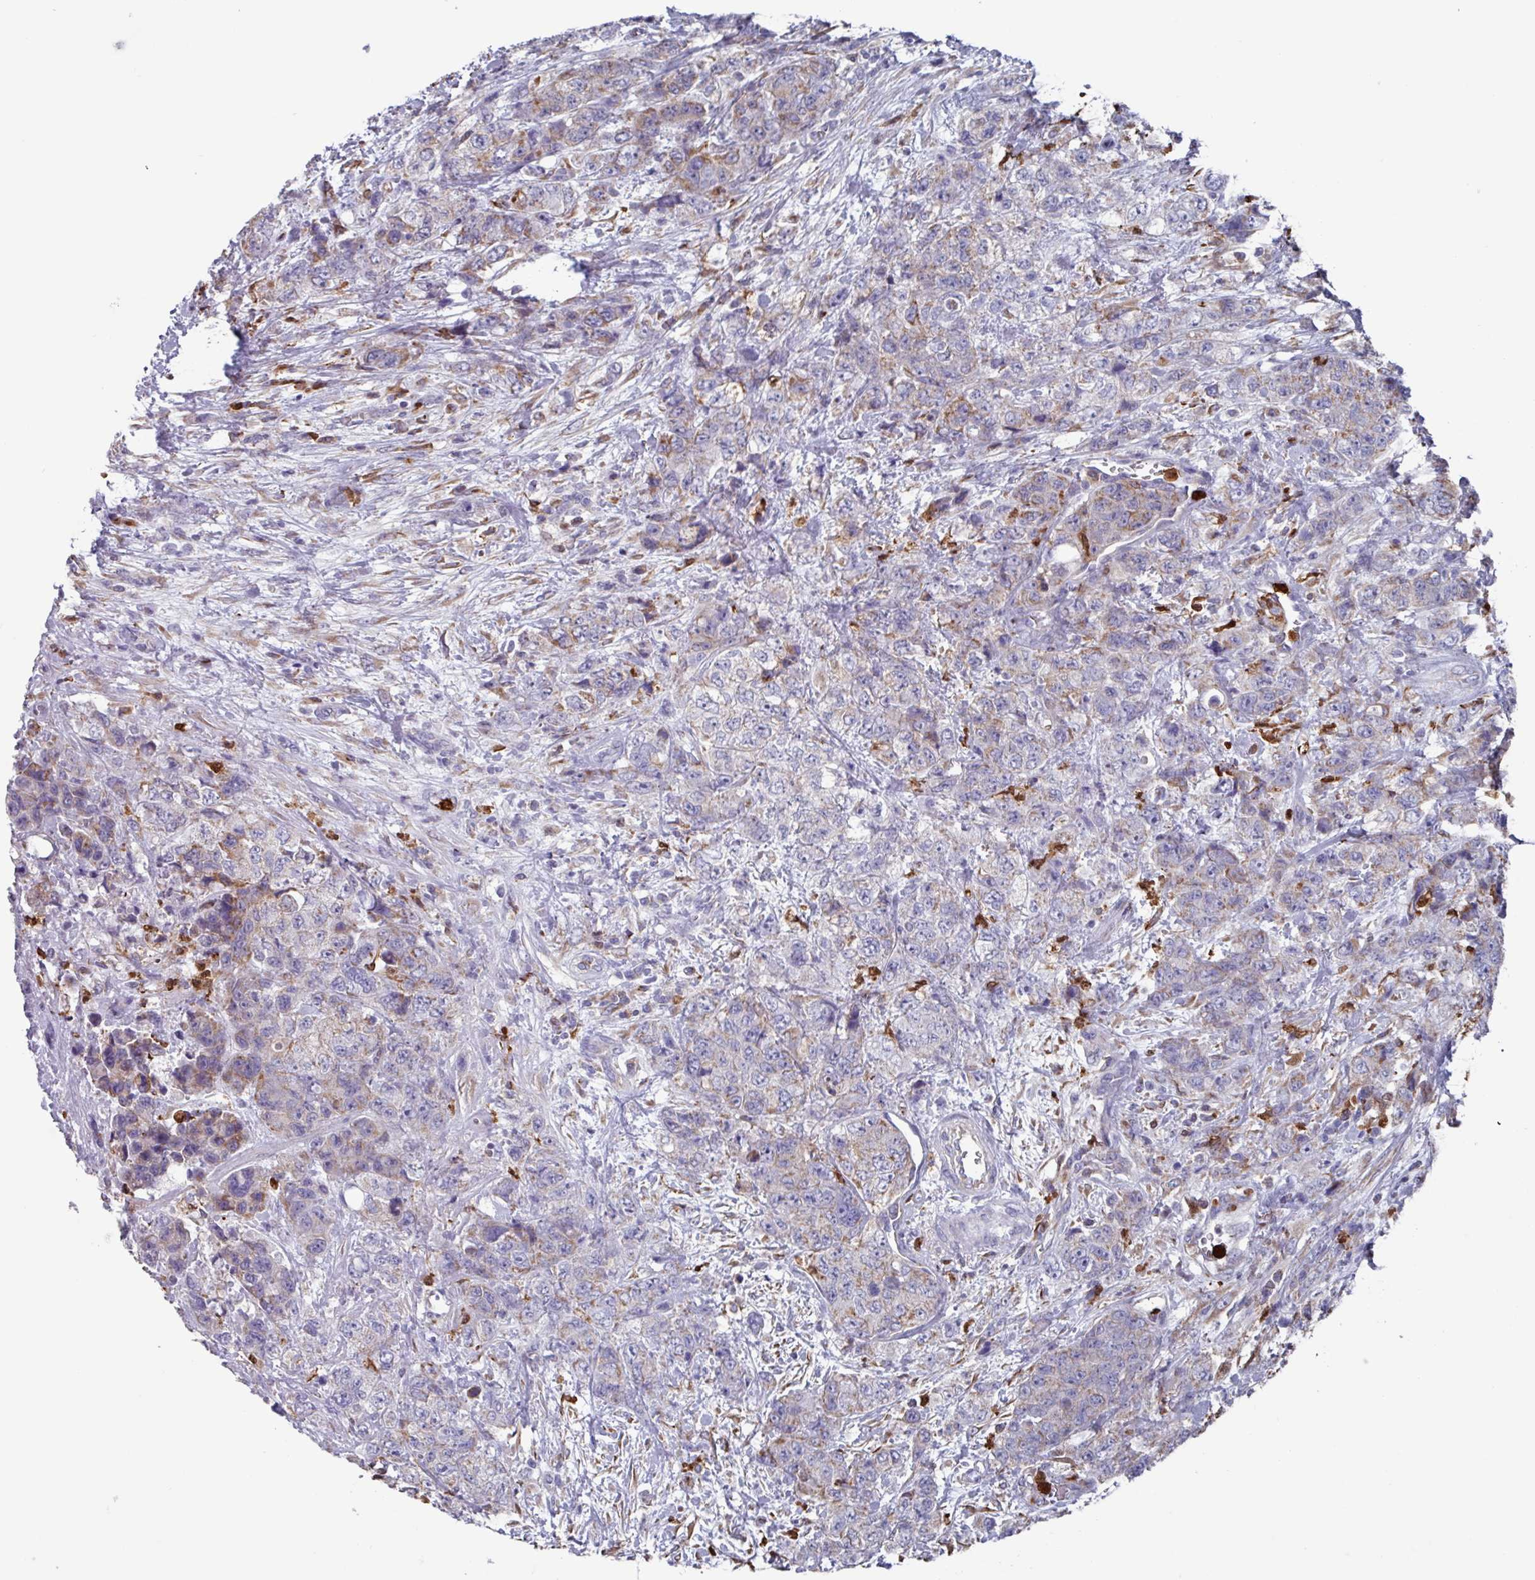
{"staining": {"intensity": "moderate", "quantity": "25%-75%", "location": "cytoplasmic/membranous"}, "tissue": "urothelial cancer", "cell_type": "Tumor cells", "image_type": "cancer", "snomed": [{"axis": "morphology", "description": "Urothelial carcinoma, High grade"}, {"axis": "topography", "description": "Urinary bladder"}], "caption": "DAB immunohistochemical staining of human urothelial carcinoma (high-grade) exhibits moderate cytoplasmic/membranous protein expression in about 25%-75% of tumor cells.", "gene": "UQCC2", "patient": {"sex": "female", "age": 78}}